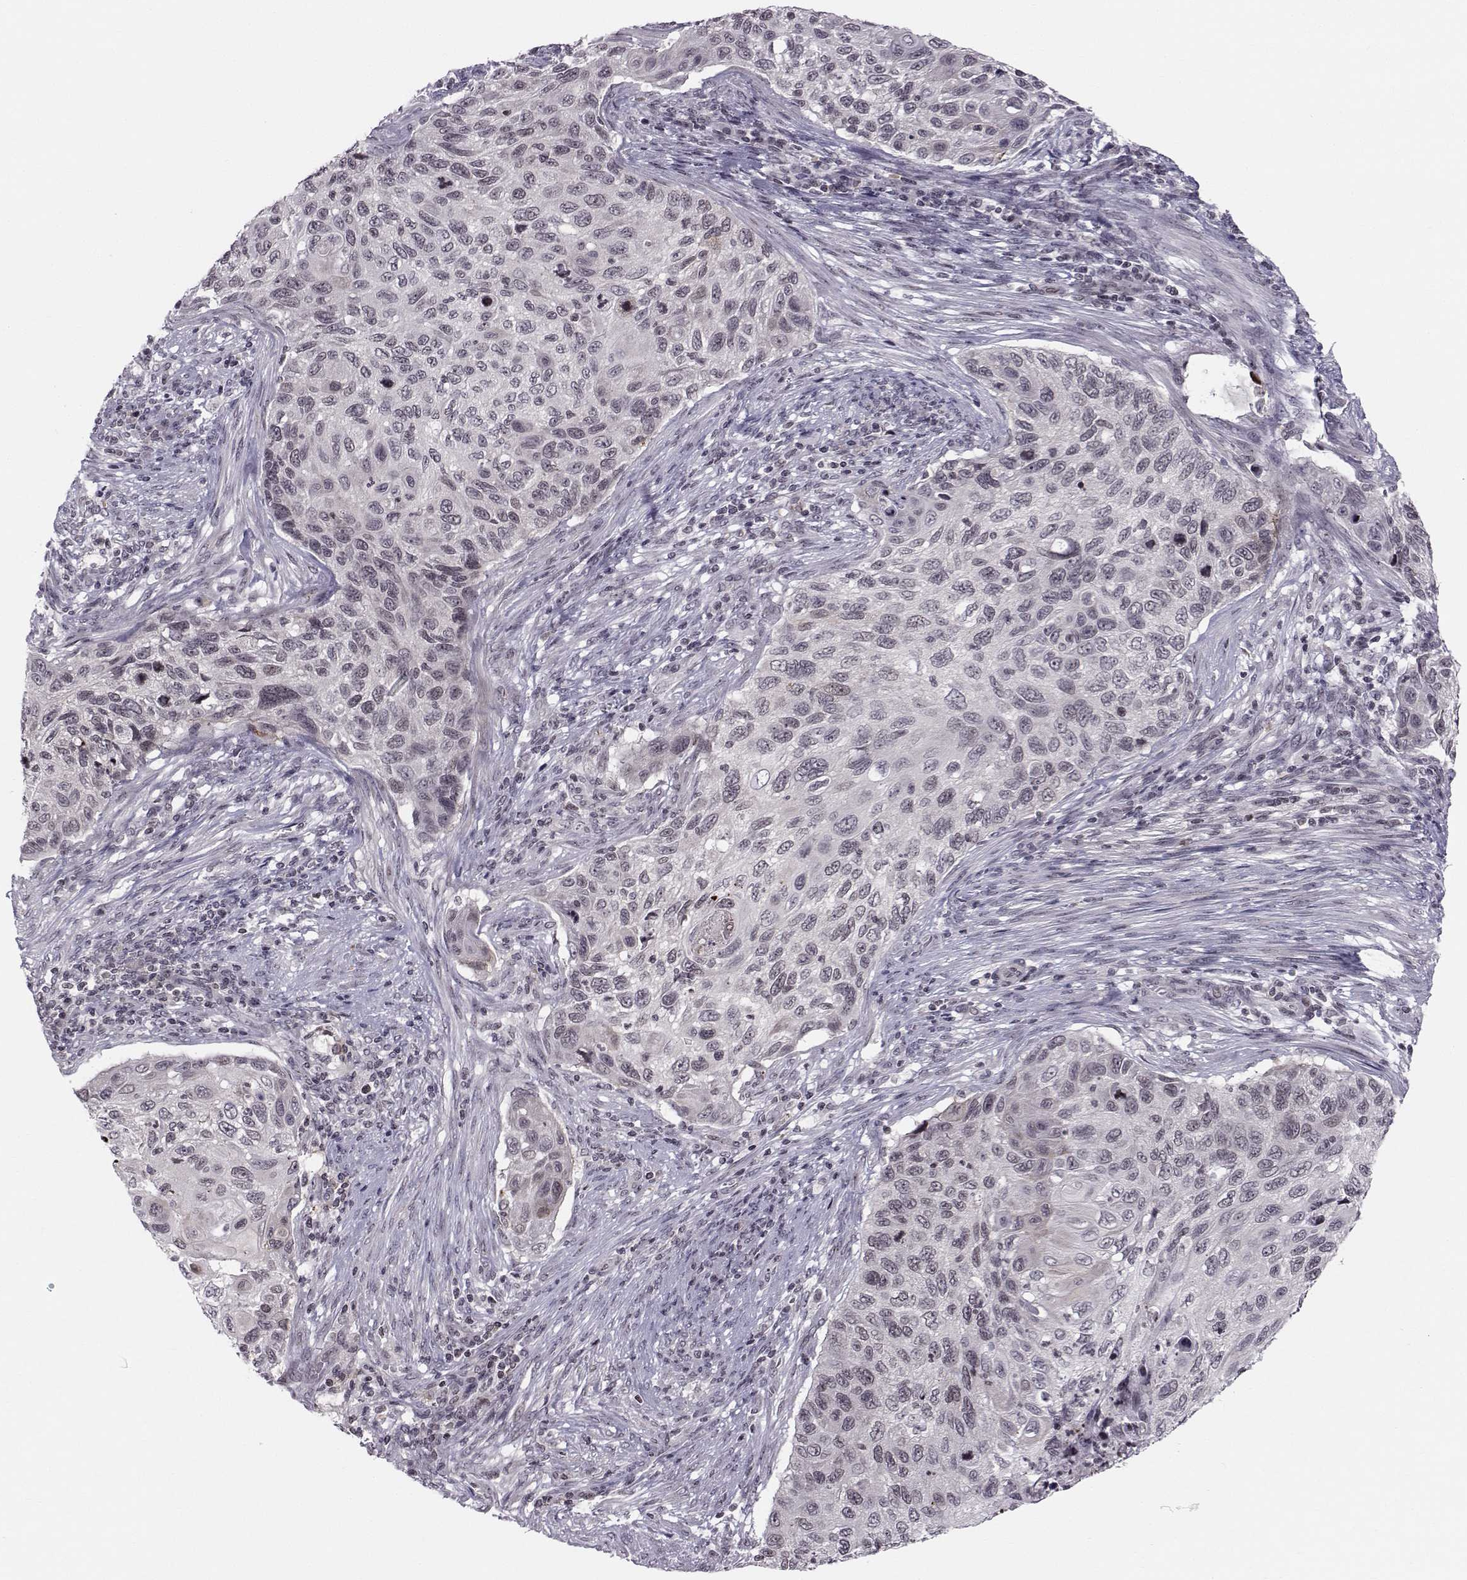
{"staining": {"intensity": "negative", "quantity": "none", "location": "none"}, "tissue": "cervical cancer", "cell_type": "Tumor cells", "image_type": "cancer", "snomed": [{"axis": "morphology", "description": "Squamous cell carcinoma, NOS"}, {"axis": "topography", "description": "Cervix"}], "caption": "Human cervical squamous cell carcinoma stained for a protein using immunohistochemistry (IHC) exhibits no staining in tumor cells.", "gene": "MARCHF4", "patient": {"sex": "female", "age": 70}}